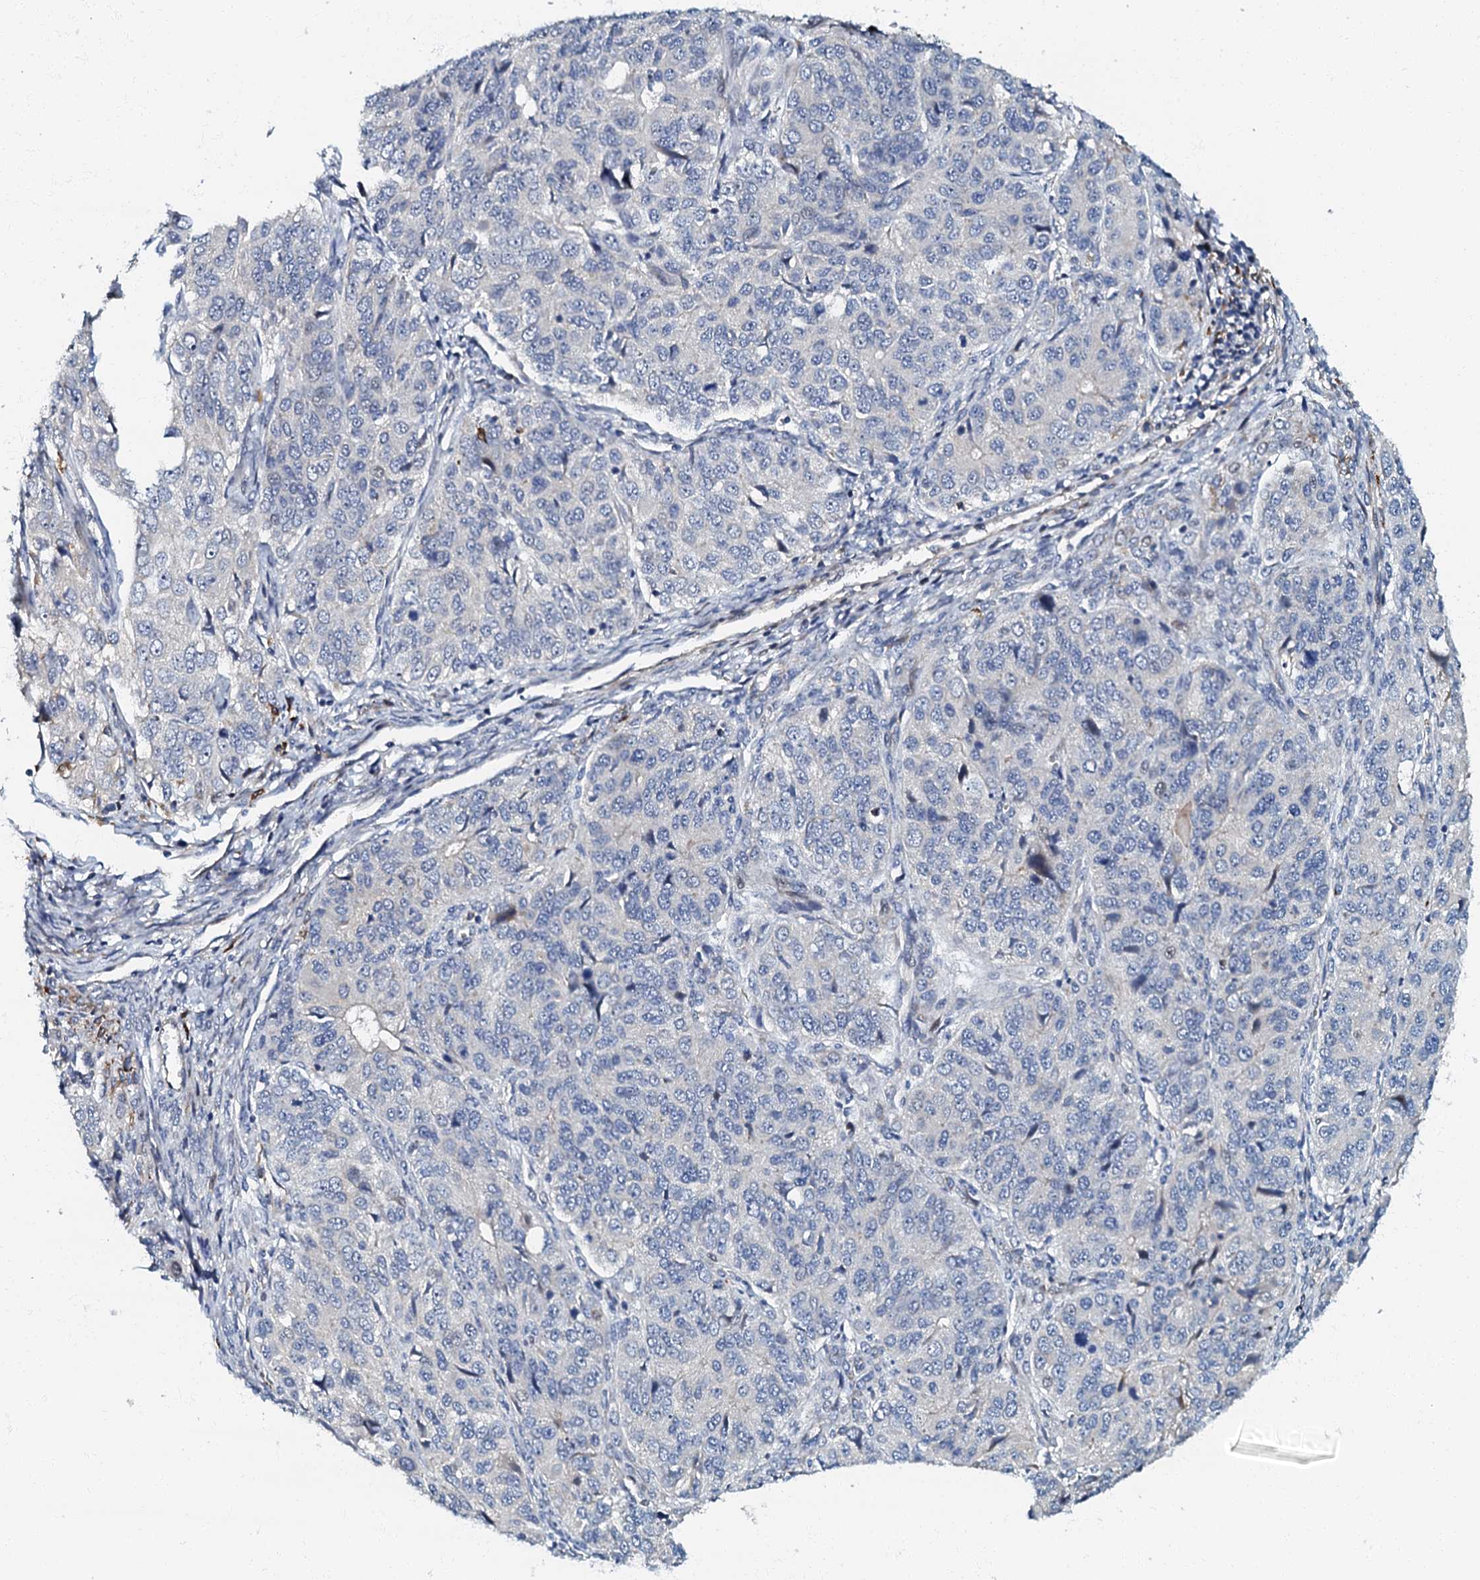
{"staining": {"intensity": "negative", "quantity": "none", "location": "none"}, "tissue": "ovarian cancer", "cell_type": "Tumor cells", "image_type": "cancer", "snomed": [{"axis": "morphology", "description": "Carcinoma, endometroid"}, {"axis": "topography", "description": "Ovary"}], "caption": "Immunohistochemical staining of human ovarian cancer (endometroid carcinoma) exhibits no significant staining in tumor cells. (Brightfield microscopy of DAB IHC at high magnification).", "gene": "OLAH", "patient": {"sex": "female", "age": 51}}